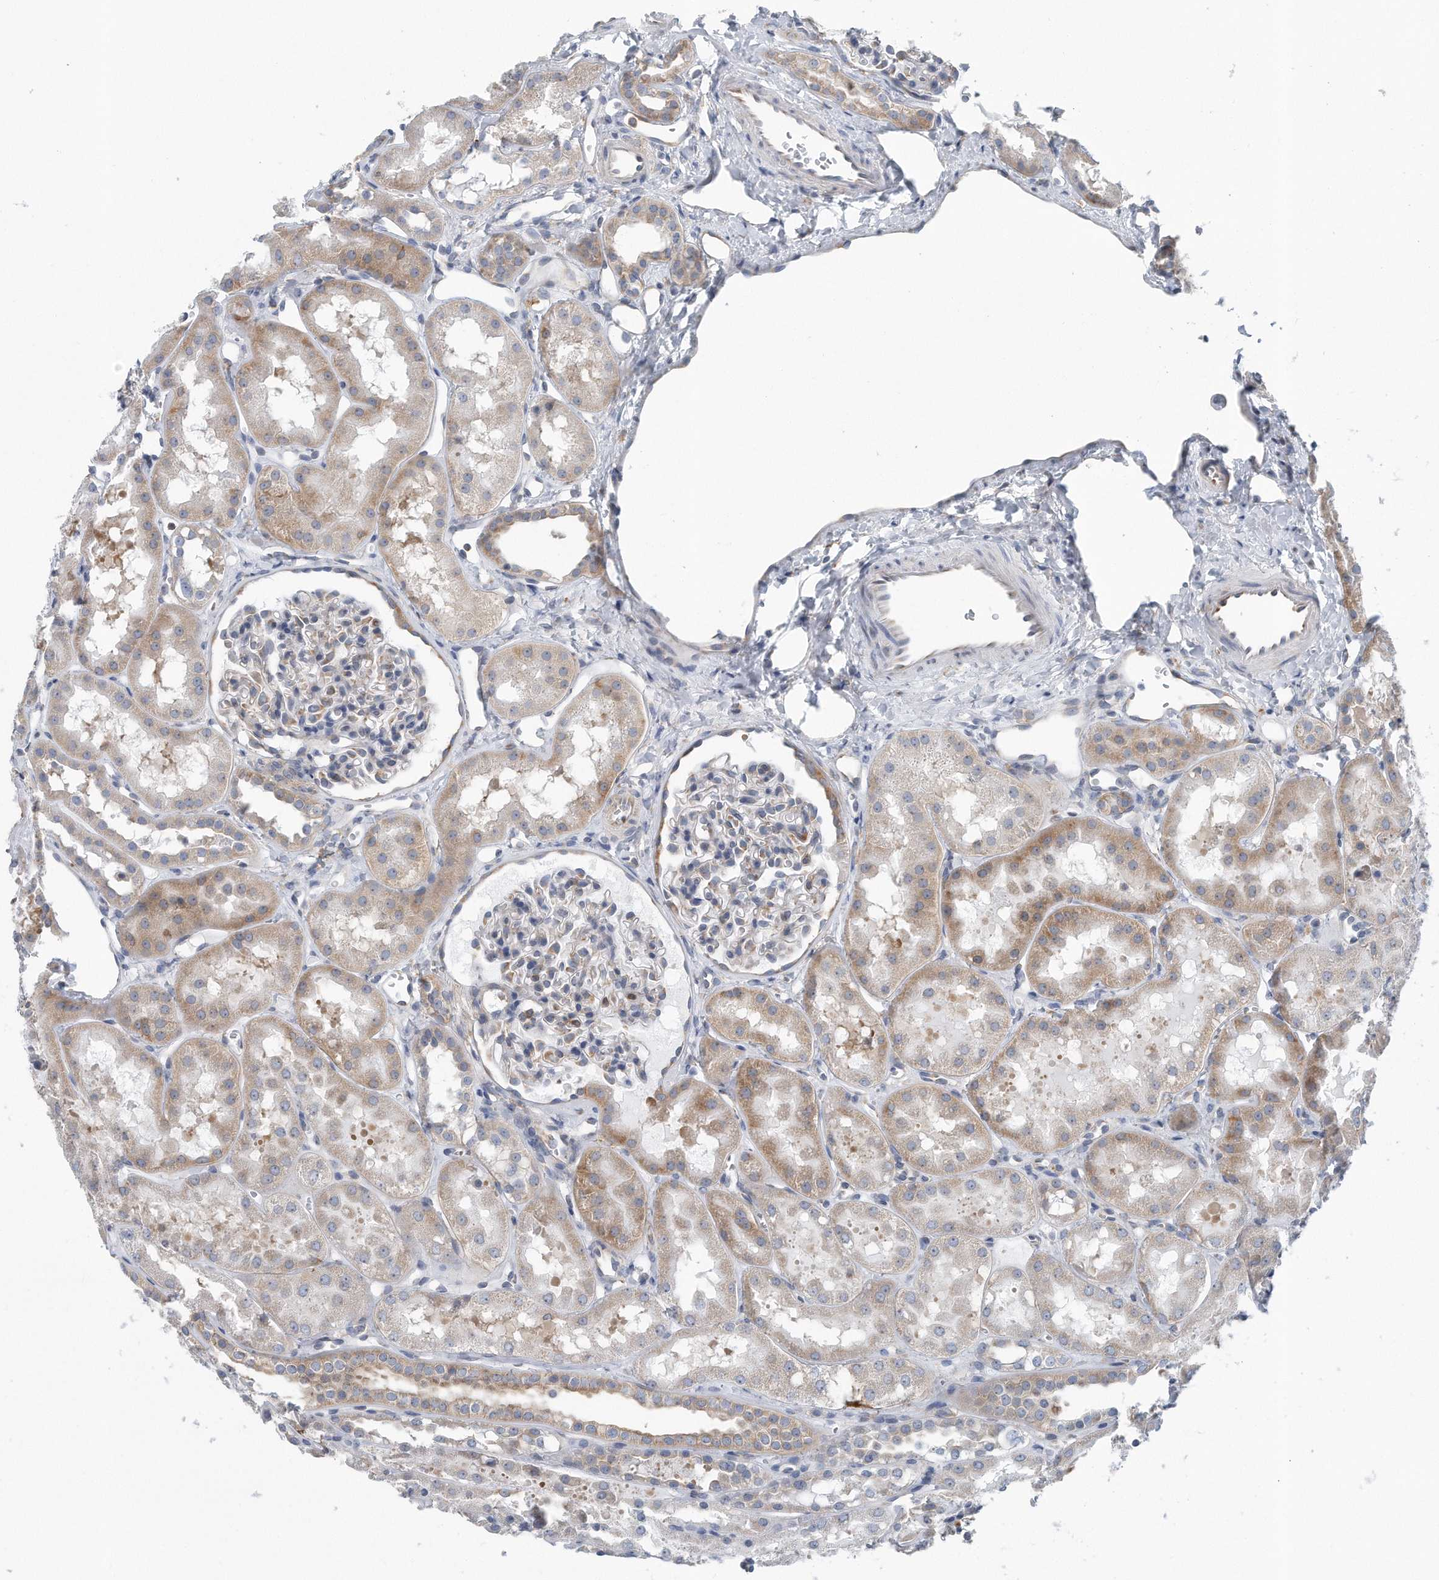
{"staining": {"intensity": "weak", "quantity": "<25%", "location": "cytoplasmic/membranous"}, "tissue": "kidney", "cell_type": "Cells in glomeruli", "image_type": "normal", "snomed": [{"axis": "morphology", "description": "Normal tissue, NOS"}, {"axis": "topography", "description": "Kidney"}], "caption": "Cells in glomeruli show no significant staining in benign kidney. (DAB (3,3'-diaminobenzidine) immunohistochemistry (IHC), high magnification).", "gene": "RPL26L1", "patient": {"sex": "male", "age": 16}}